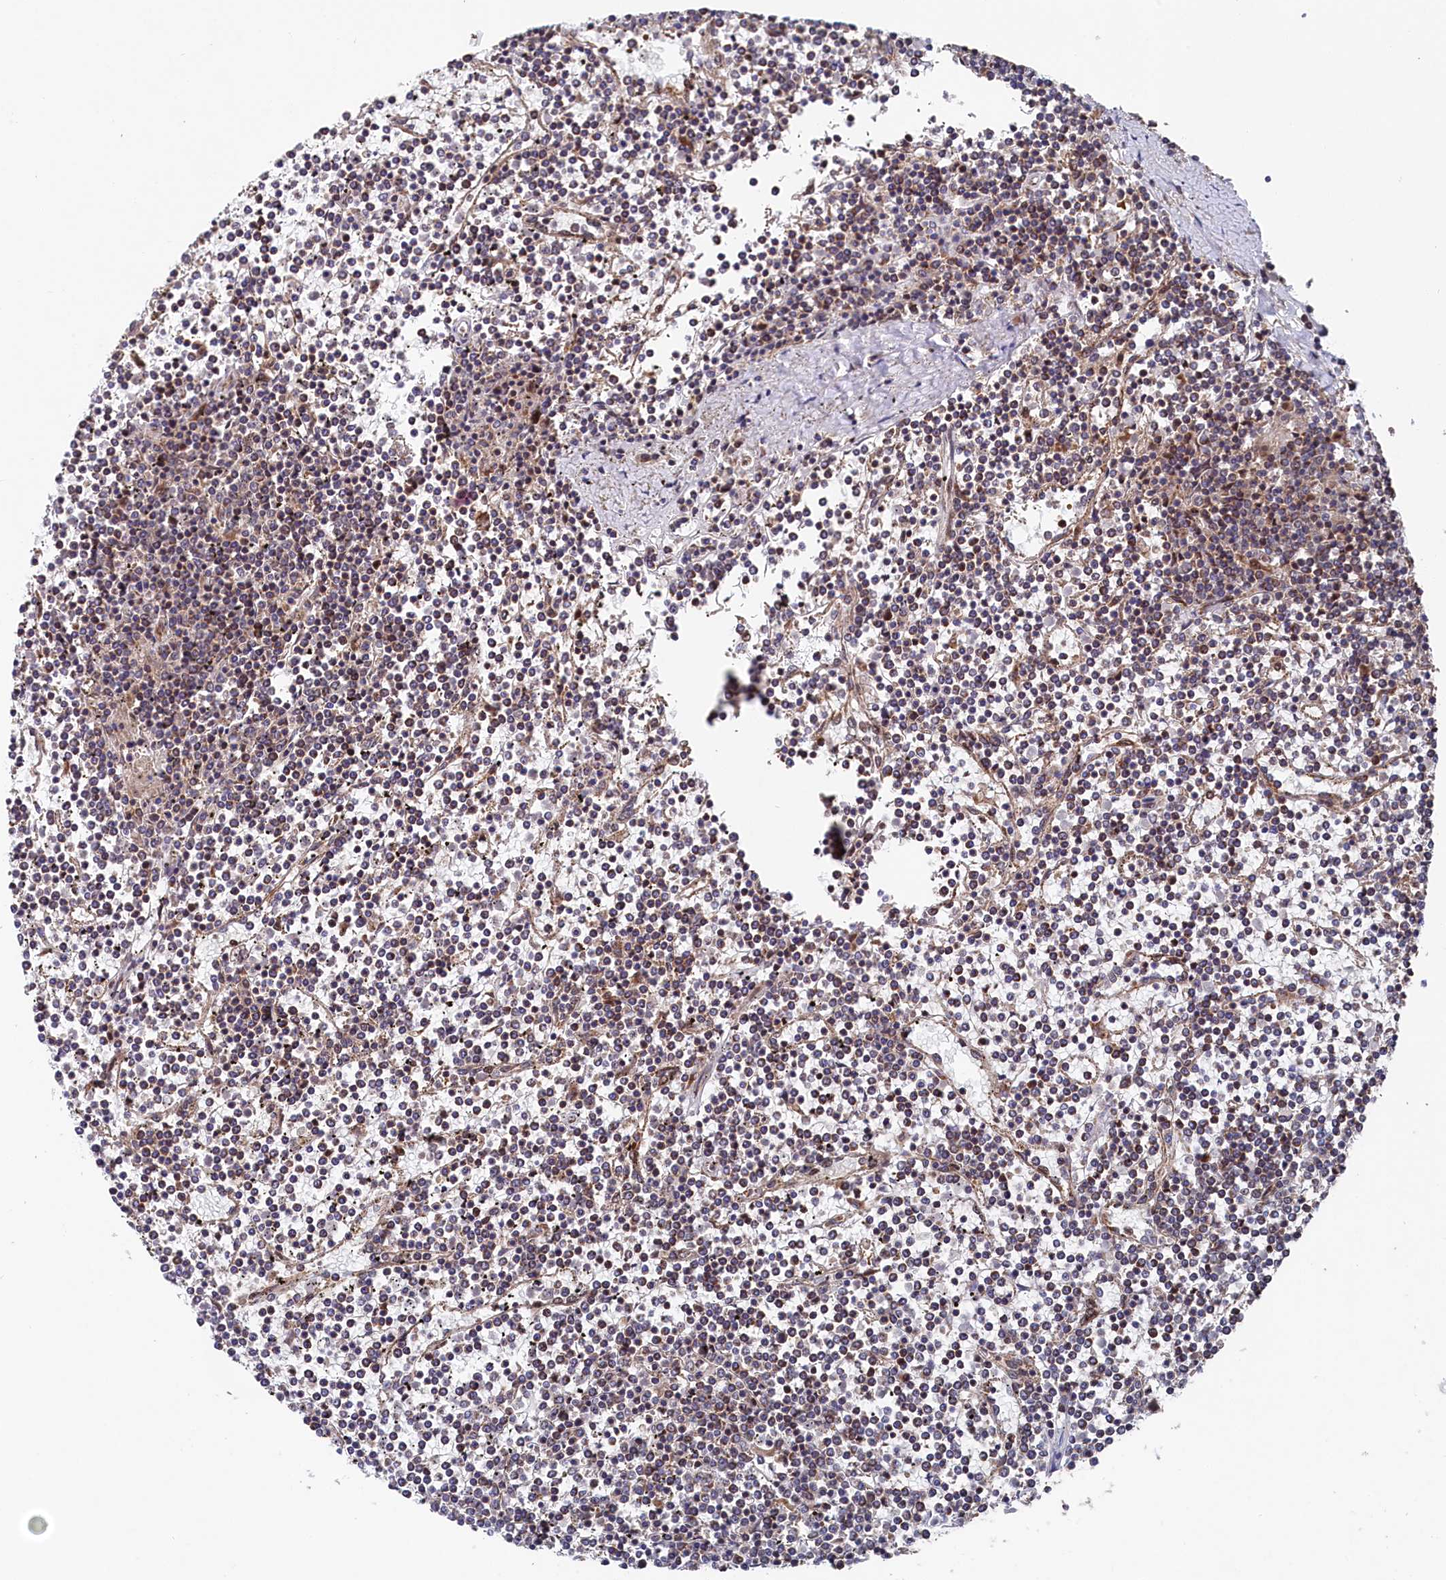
{"staining": {"intensity": "moderate", "quantity": "25%-75%", "location": "cytoplasmic/membranous"}, "tissue": "lymphoma", "cell_type": "Tumor cells", "image_type": "cancer", "snomed": [{"axis": "morphology", "description": "Malignant lymphoma, non-Hodgkin's type, Low grade"}, {"axis": "topography", "description": "Spleen"}], "caption": "A micrograph showing moderate cytoplasmic/membranous staining in about 25%-75% of tumor cells in lymphoma, as visualized by brown immunohistochemical staining.", "gene": "SUPV3L1", "patient": {"sex": "female", "age": 19}}